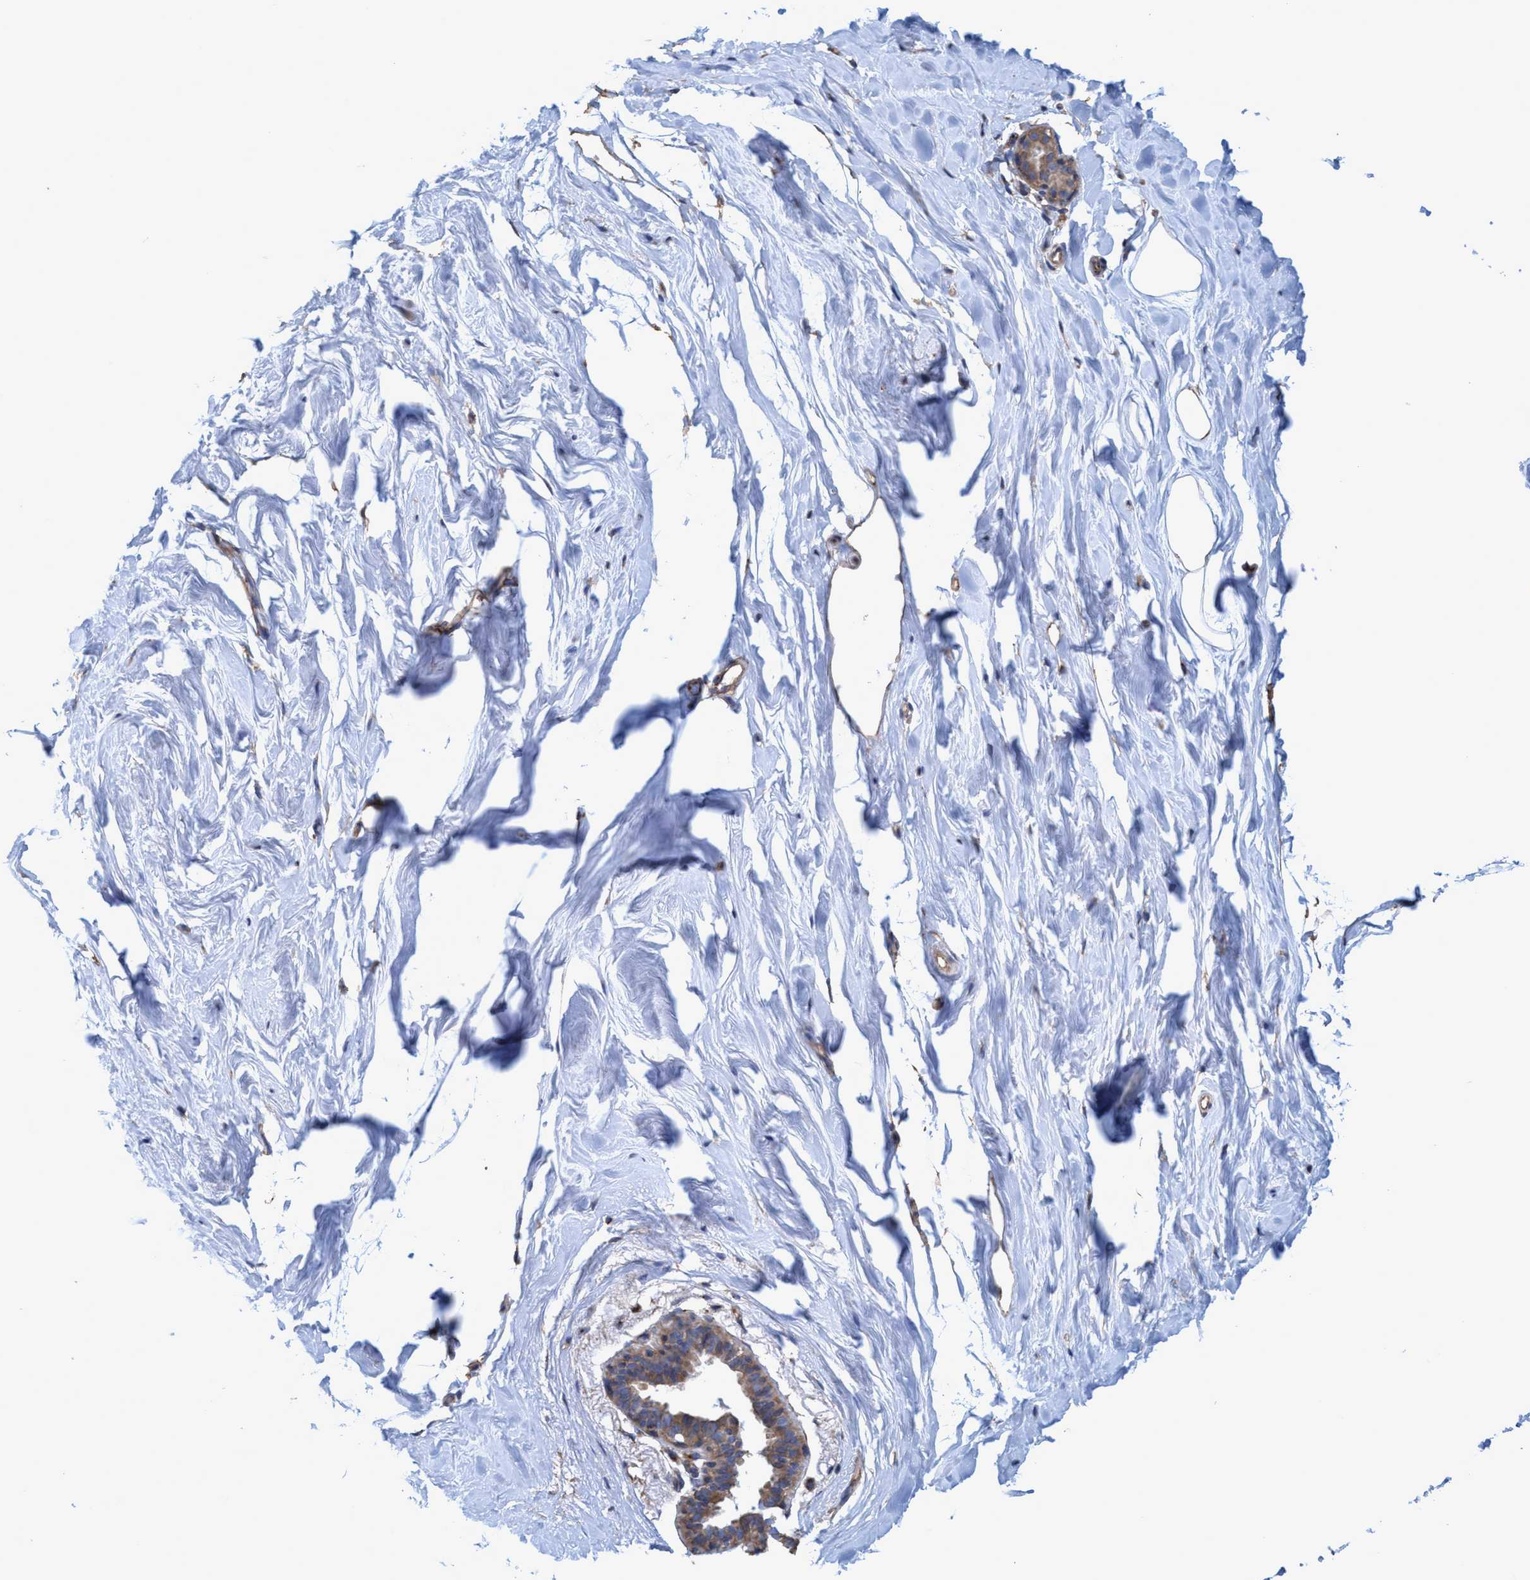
{"staining": {"intensity": "negative", "quantity": "none", "location": "none"}, "tissue": "breast", "cell_type": "Adipocytes", "image_type": "normal", "snomed": [{"axis": "morphology", "description": "Normal tissue, NOS"}, {"axis": "topography", "description": "Breast"}], "caption": "Immunohistochemistry (IHC) of benign breast displays no staining in adipocytes.", "gene": "BICD2", "patient": {"sex": "female", "age": 62}}